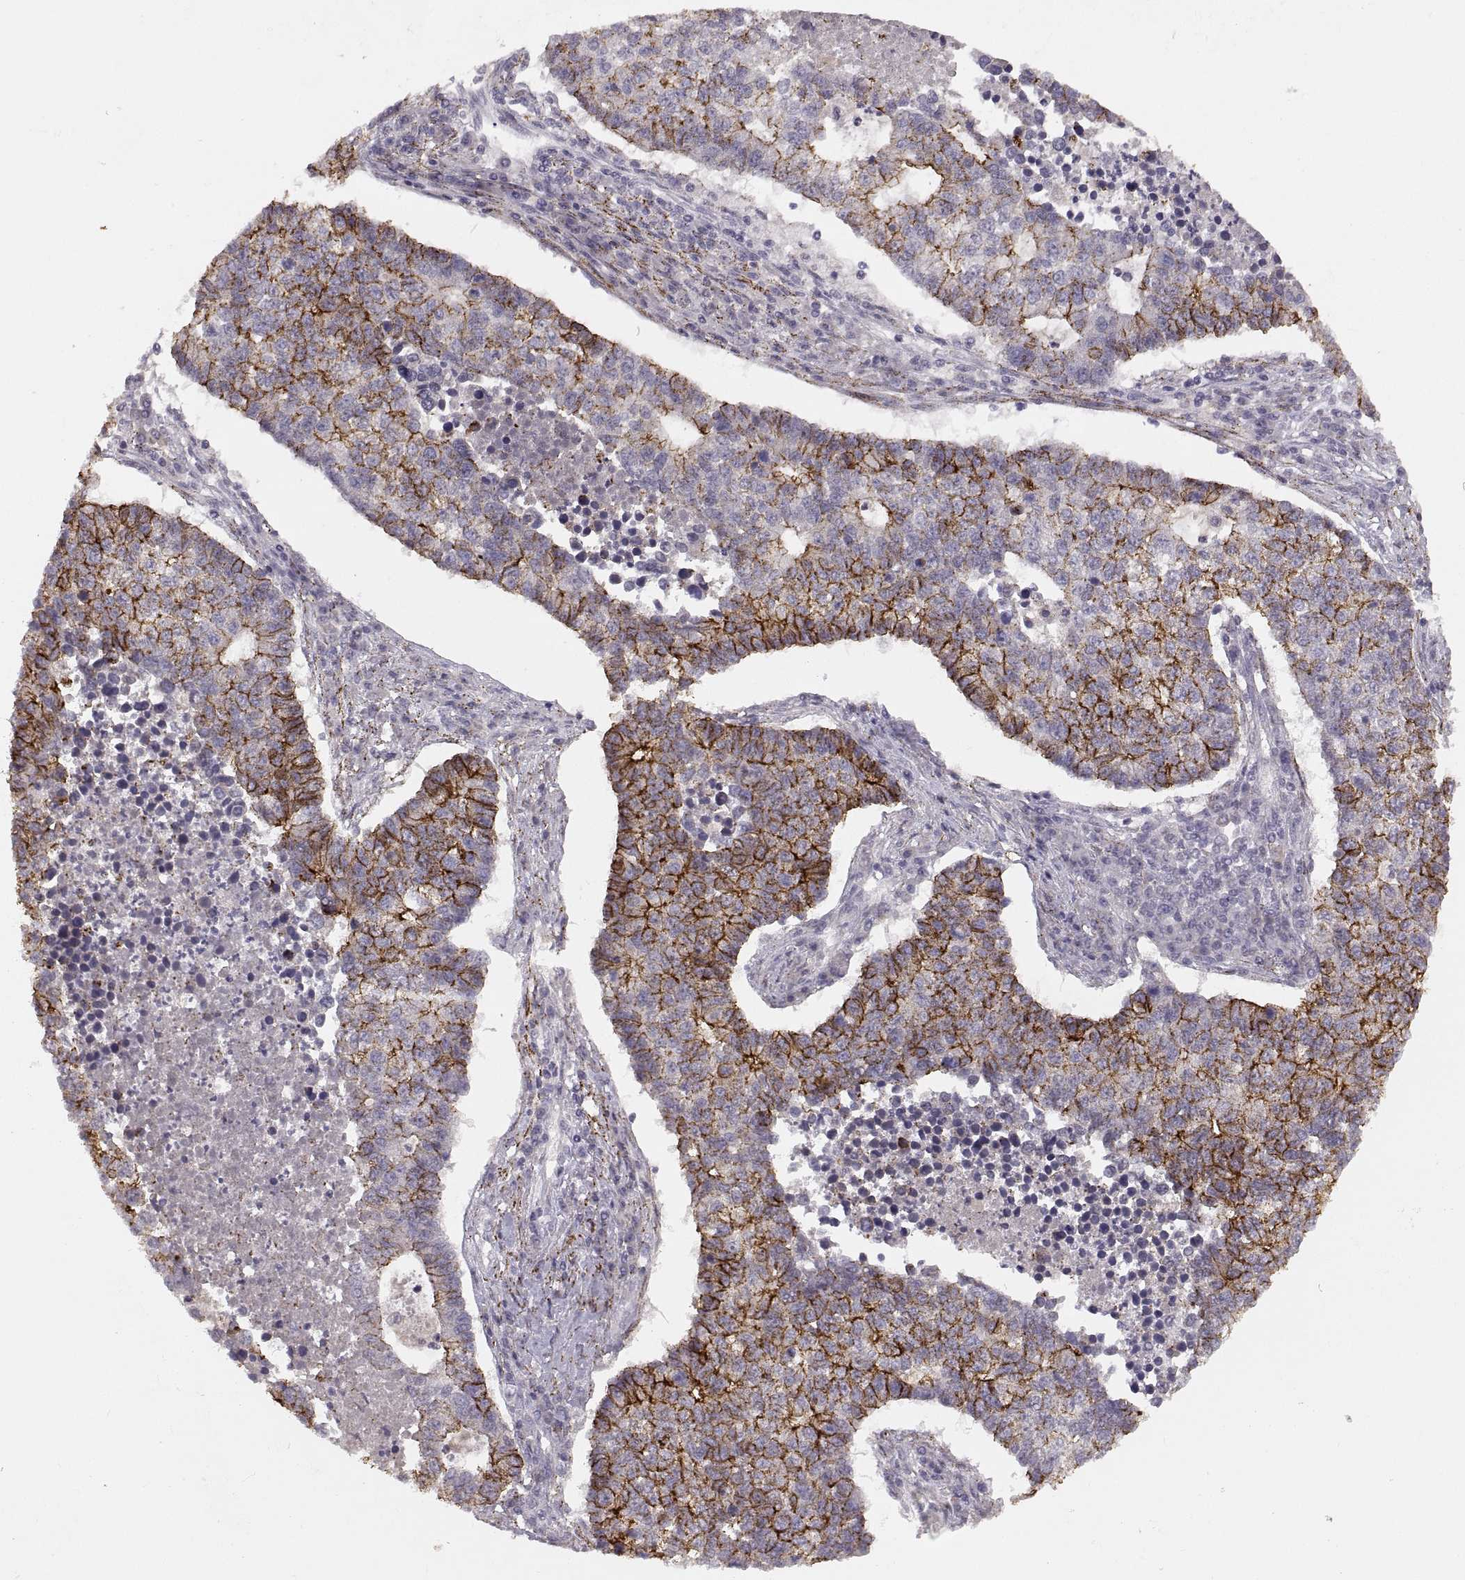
{"staining": {"intensity": "strong", "quantity": "25%-75%", "location": "cytoplasmic/membranous"}, "tissue": "lung cancer", "cell_type": "Tumor cells", "image_type": "cancer", "snomed": [{"axis": "morphology", "description": "Adenocarcinoma, NOS"}, {"axis": "topography", "description": "Lung"}], "caption": "Immunohistochemistry photomicrograph of human adenocarcinoma (lung) stained for a protein (brown), which demonstrates high levels of strong cytoplasmic/membranous positivity in approximately 25%-75% of tumor cells.", "gene": "CDH2", "patient": {"sex": "male", "age": 57}}